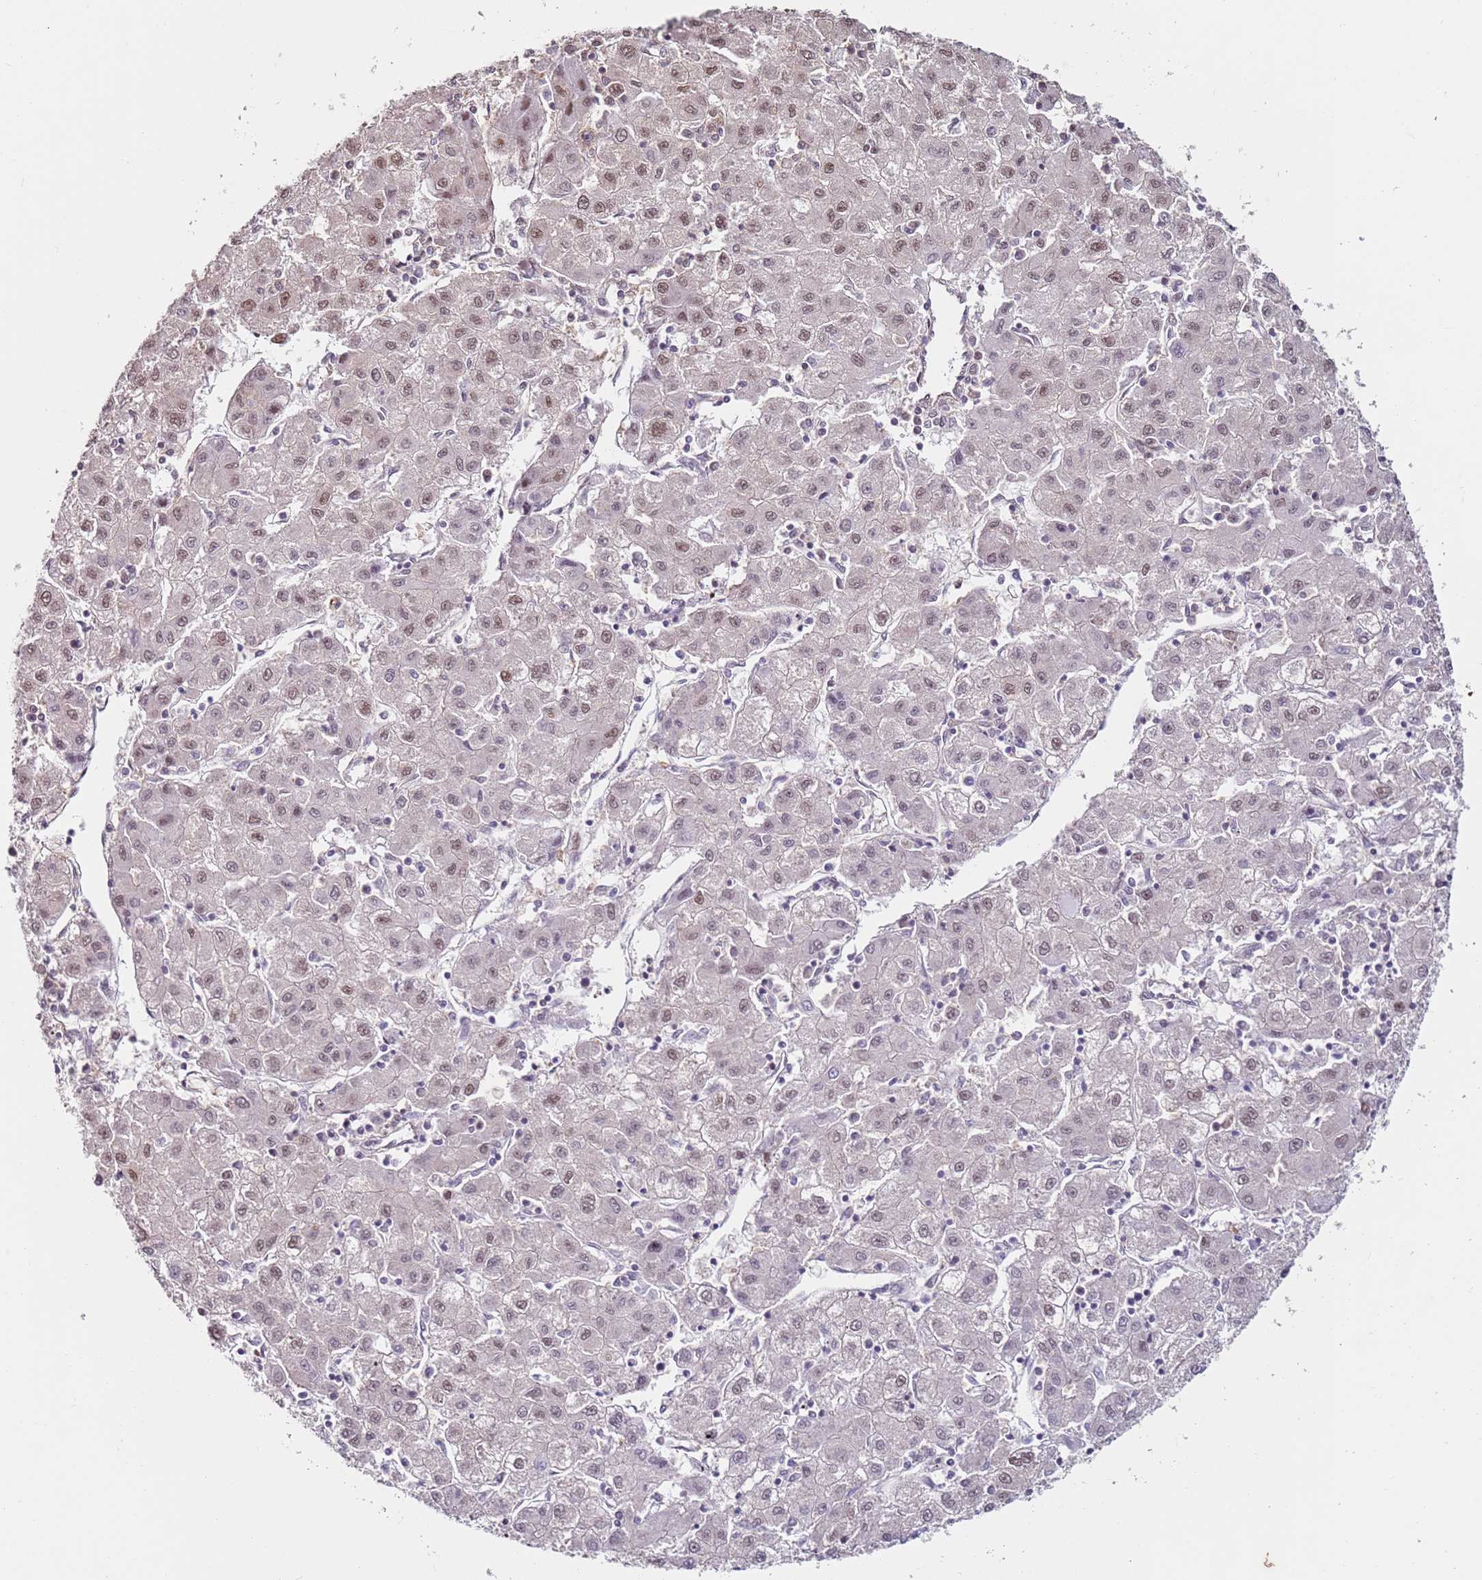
{"staining": {"intensity": "moderate", "quantity": "25%-75%", "location": "nuclear"}, "tissue": "liver cancer", "cell_type": "Tumor cells", "image_type": "cancer", "snomed": [{"axis": "morphology", "description": "Carcinoma, Hepatocellular, NOS"}, {"axis": "topography", "description": "Liver"}], "caption": "Human hepatocellular carcinoma (liver) stained for a protein (brown) displays moderate nuclear positive expression in about 25%-75% of tumor cells.", "gene": "PSMD4", "patient": {"sex": "male", "age": 72}}